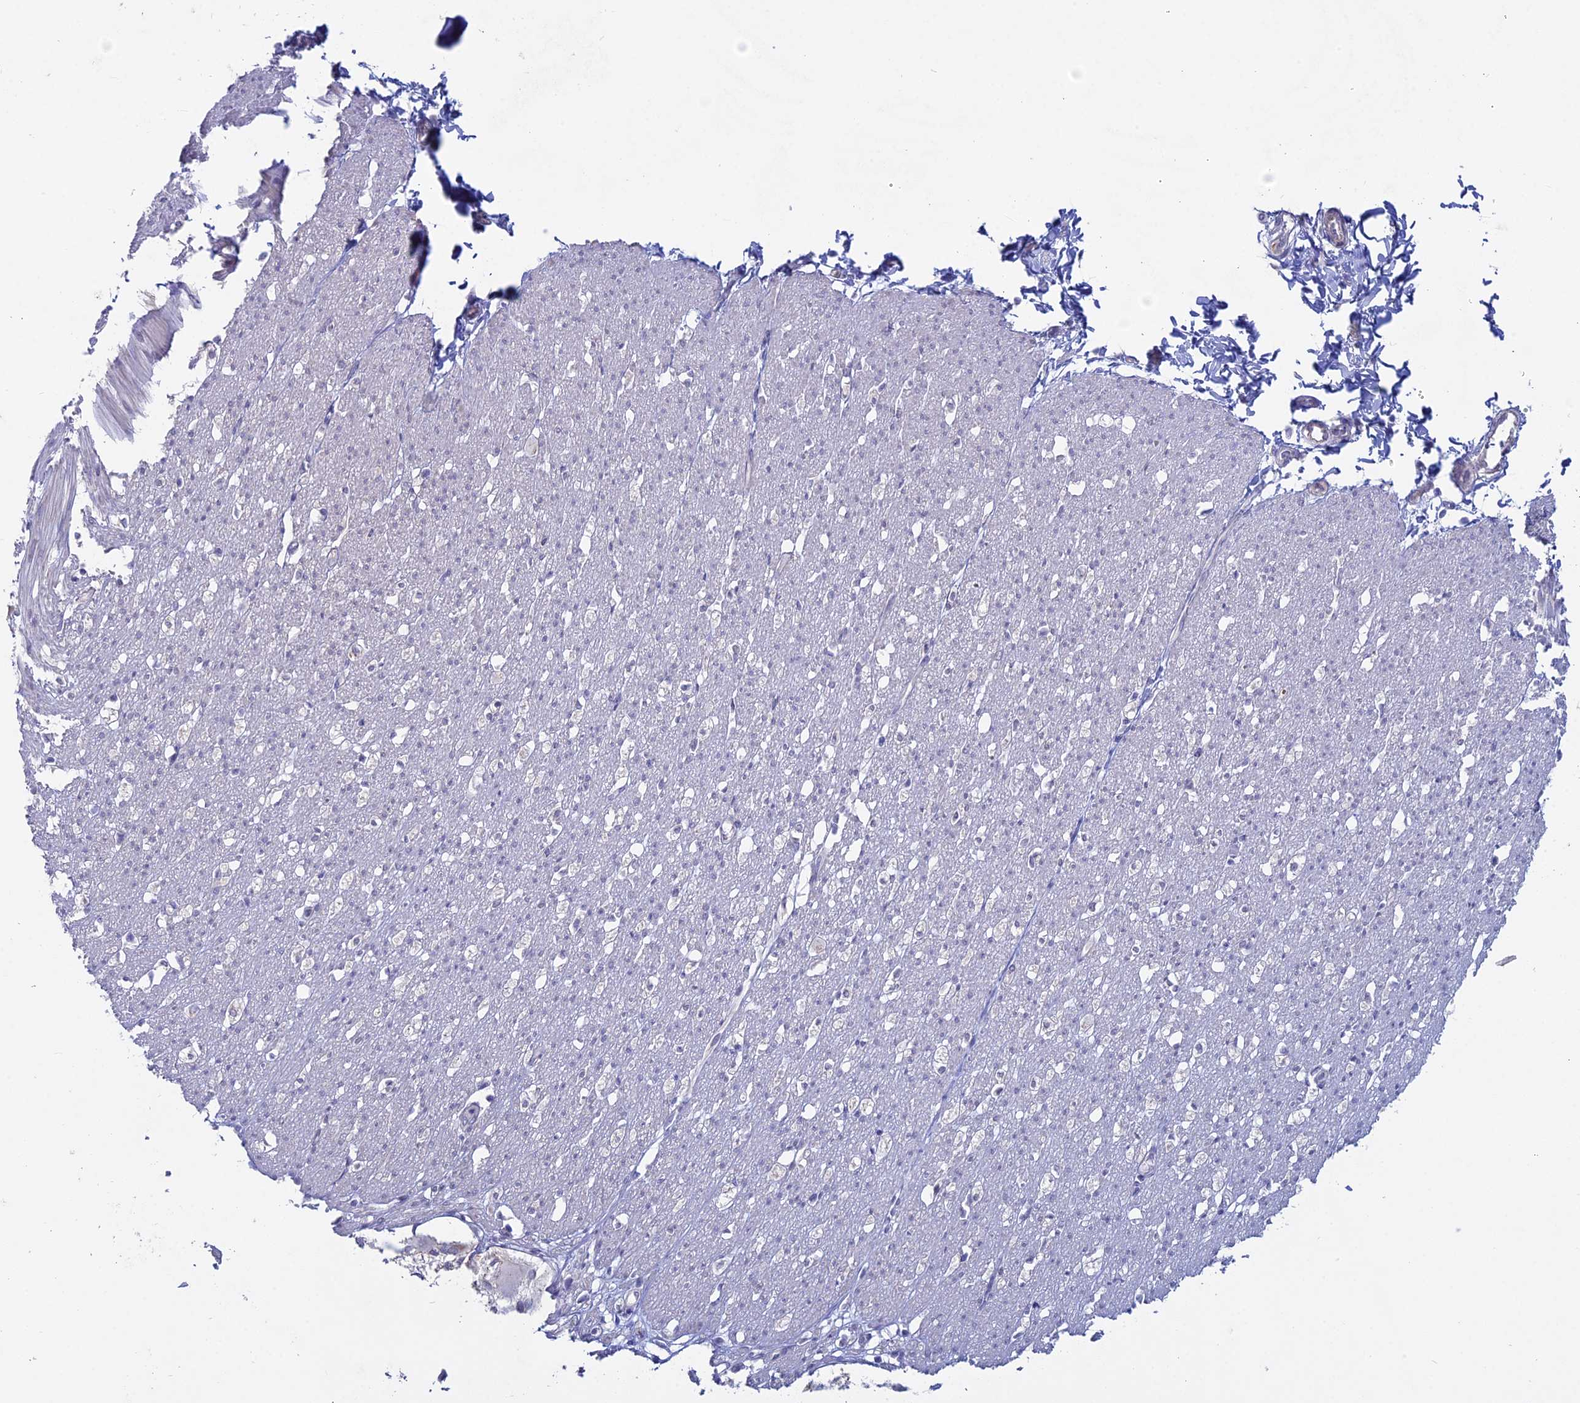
{"staining": {"intensity": "weak", "quantity": "<25%", "location": "cytoplasmic/membranous"}, "tissue": "smooth muscle", "cell_type": "Smooth muscle cells", "image_type": "normal", "snomed": [{"axis": "morphology", "description": "Normal tissue, NOS"}, {"axis": "morphology", "description": "Adenocarcinoma, NOS"}, {"axis": "topography", "description": "Colon"}, {"axis": "topography", "description": "Peripheral nerve tissue"}], "caption": "This is an immunohistochemistry (IHC) micrograph of unremarkable human smooth muscle. There is no expression in smooth muscle cells.", "gene": "MYO5B", "patient": {"sex": "male", "age": 14}}